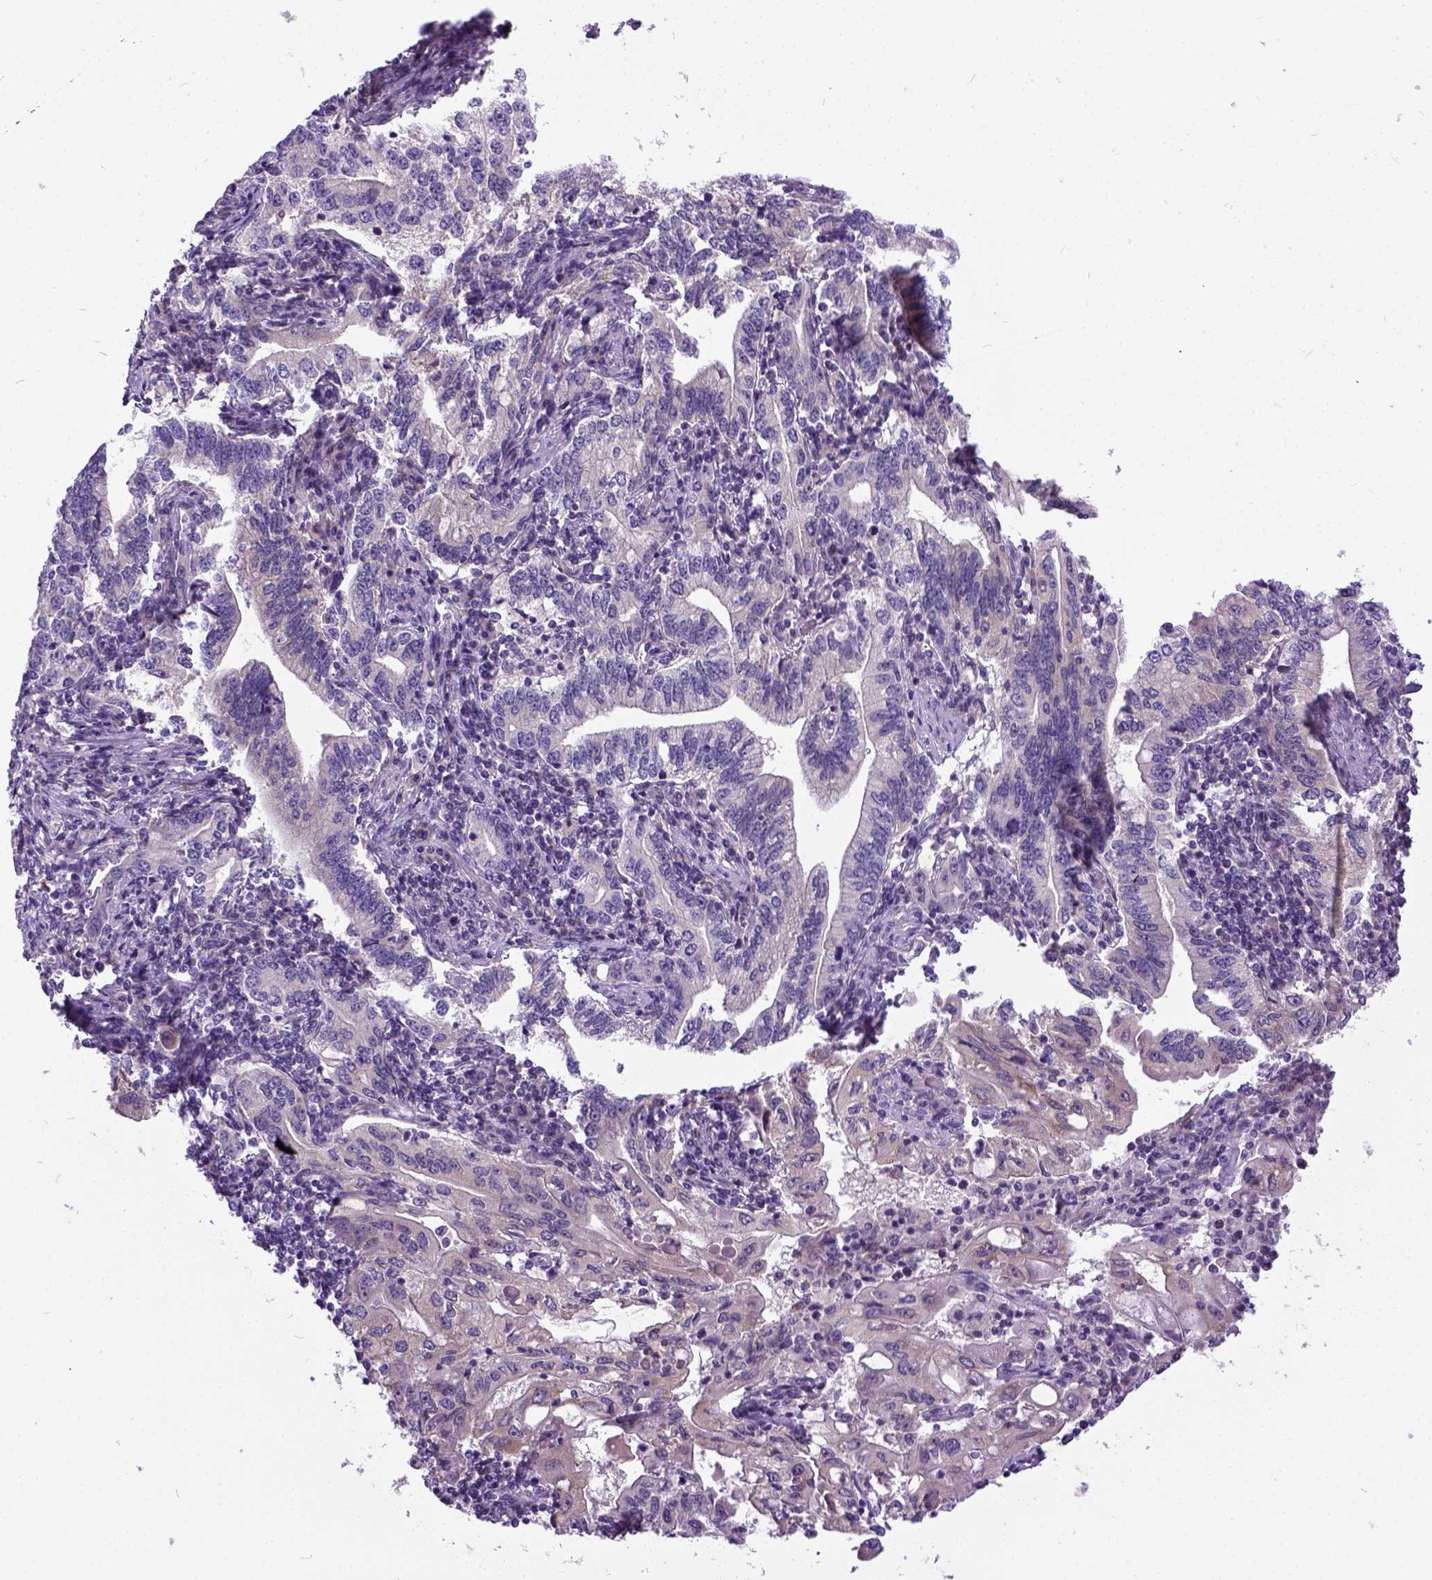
{"staining": {"intensity": "negative", "quantity": "none", "location": "none"}, "tissue": "stomach cancer", "cell_type": "Tumor cells", "image_type": "cancer", "snomed": [{"axis": "morphology", "description": "Adenocarcinoma, NOS"}, {"axis": "topography", "description": "Stomach, lower"}], "caption": "Human adenocarcinoma (stomach) stained for a protein using IHC shows no expression in tumor cells.", "gene": "NEK5", "patient": {"sex": "female", "age": 72}}